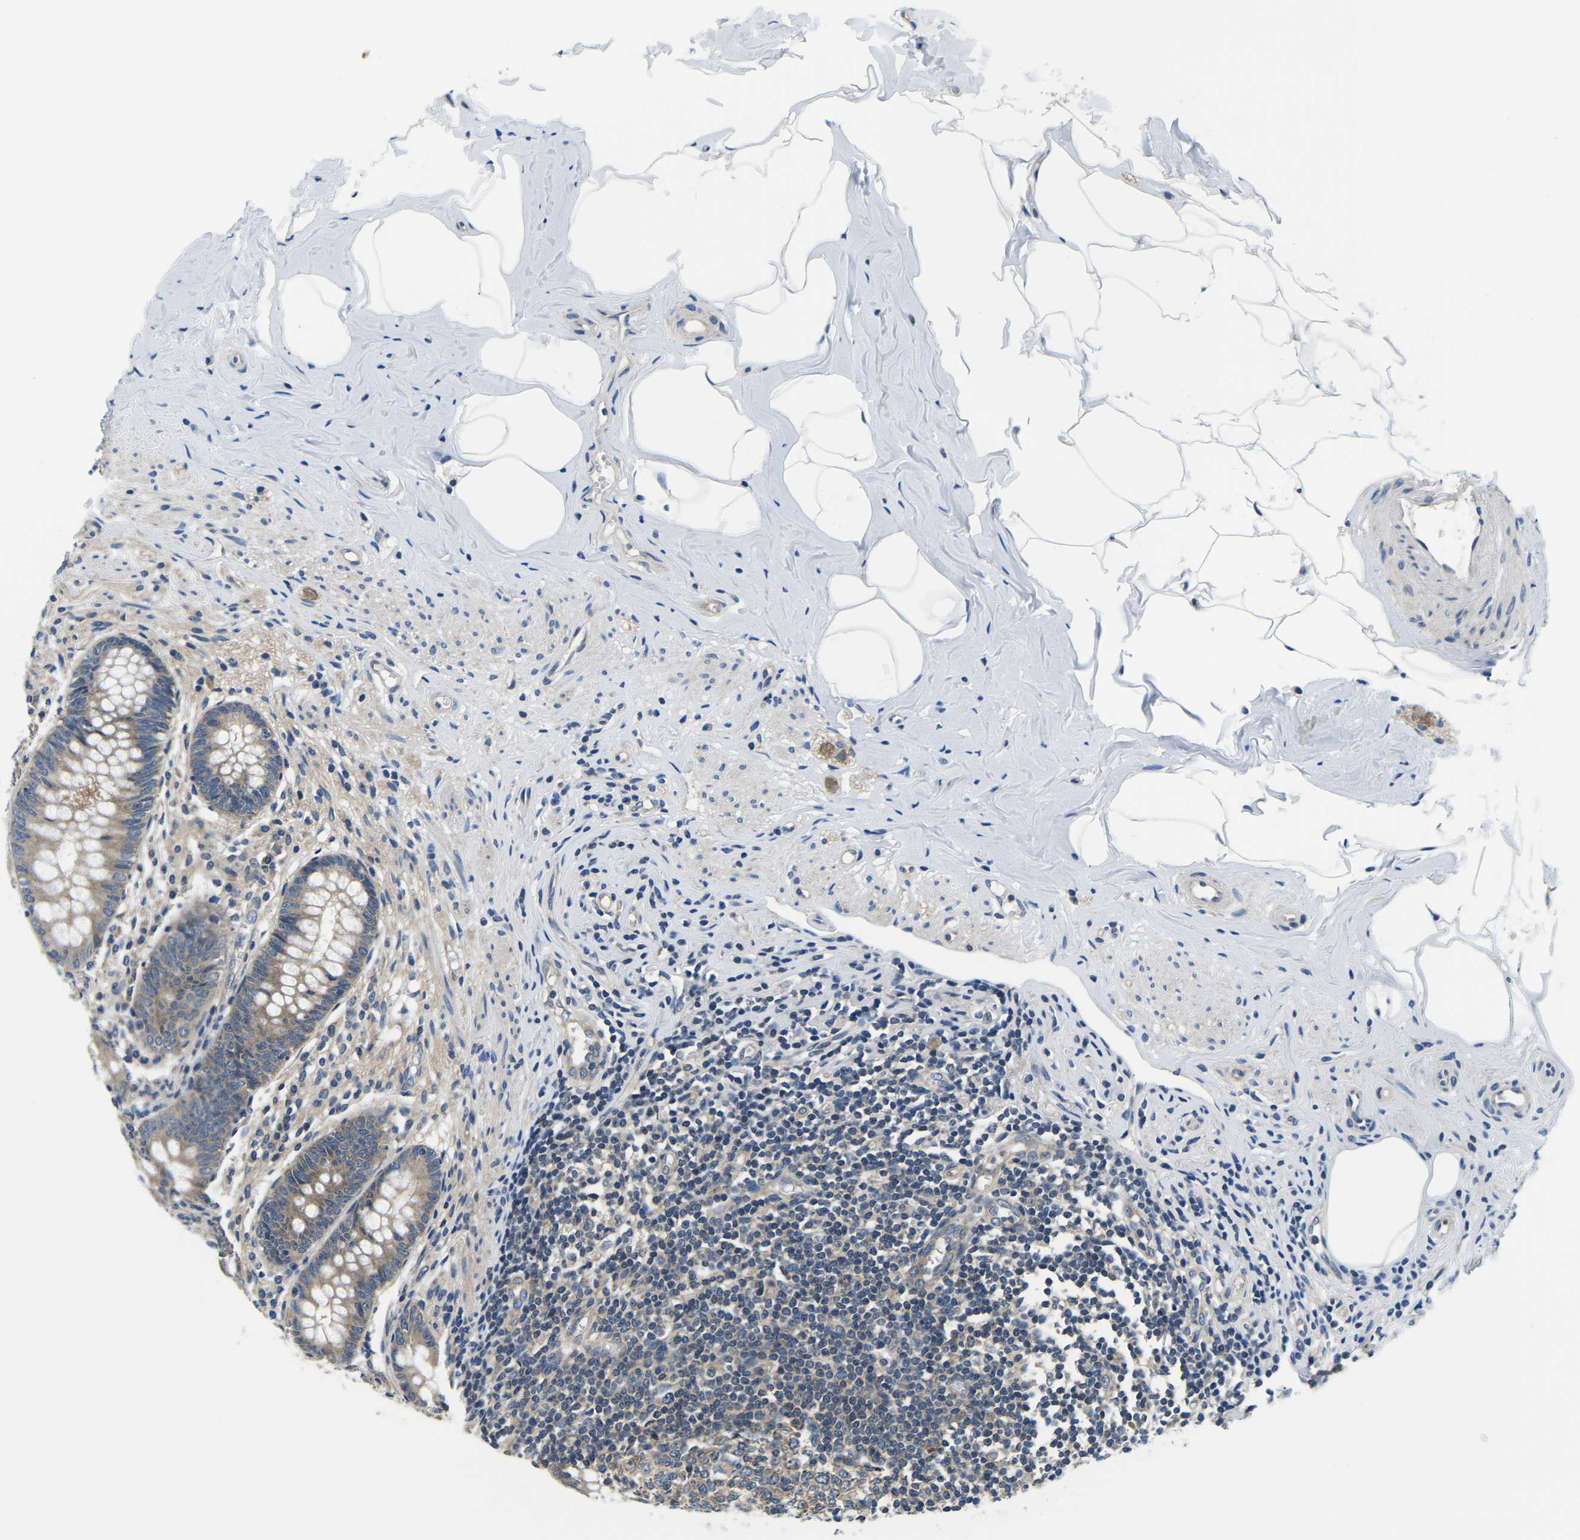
{"staining": {"intensity": "moderate", "quantity": ">75%", "location": "cytoplasmic/membranous"}, "tissue": "appendix", "cell_type": "Glandular cells", "image_type": "normal", "snomed": [{"axis": "morphology", "description": "Normal tissue, NOS"}, {"axis": "topography", "description": "Appendix"}], "caption": "Immunohistochemical staining of benign appendix shows moderate cytoplasmic/membranous protein staining in approximately >75% of glandular cells.", "gene": "GSK3B", "patient": {"sex": "male", "age": 56}}